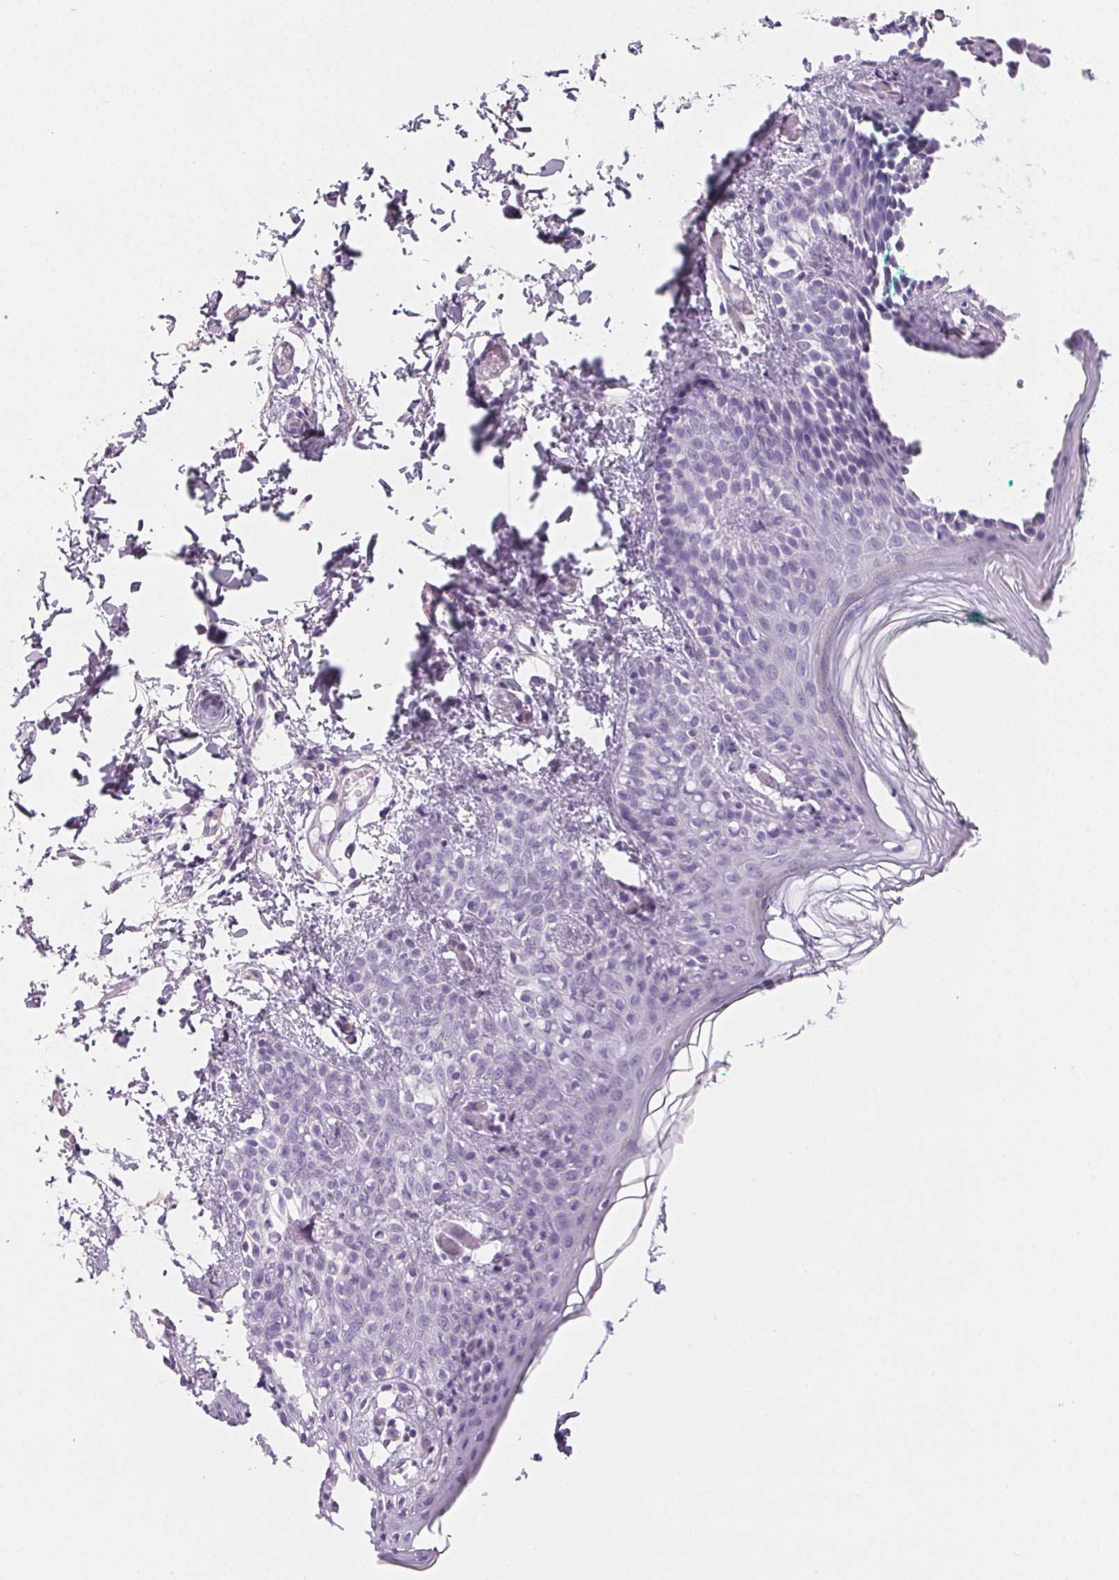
{"staining": {"intensity": "negative", "quantity": "none", "location": "none"}, "tissue": "skin", "cell_type": "Fibroblasts", "image_type": "normal", "snomed": [{"axis": "morphology", "description": "Normal tissue, NOS"}, {"axis": "topography", "description": "Skin"}], "caption": "An IHC histopathology image of normal skin is shown. There is no staining in fibroblasts of skin.", "gene": "PRSS1", "patient": {"sex": "male", "age": 16}}